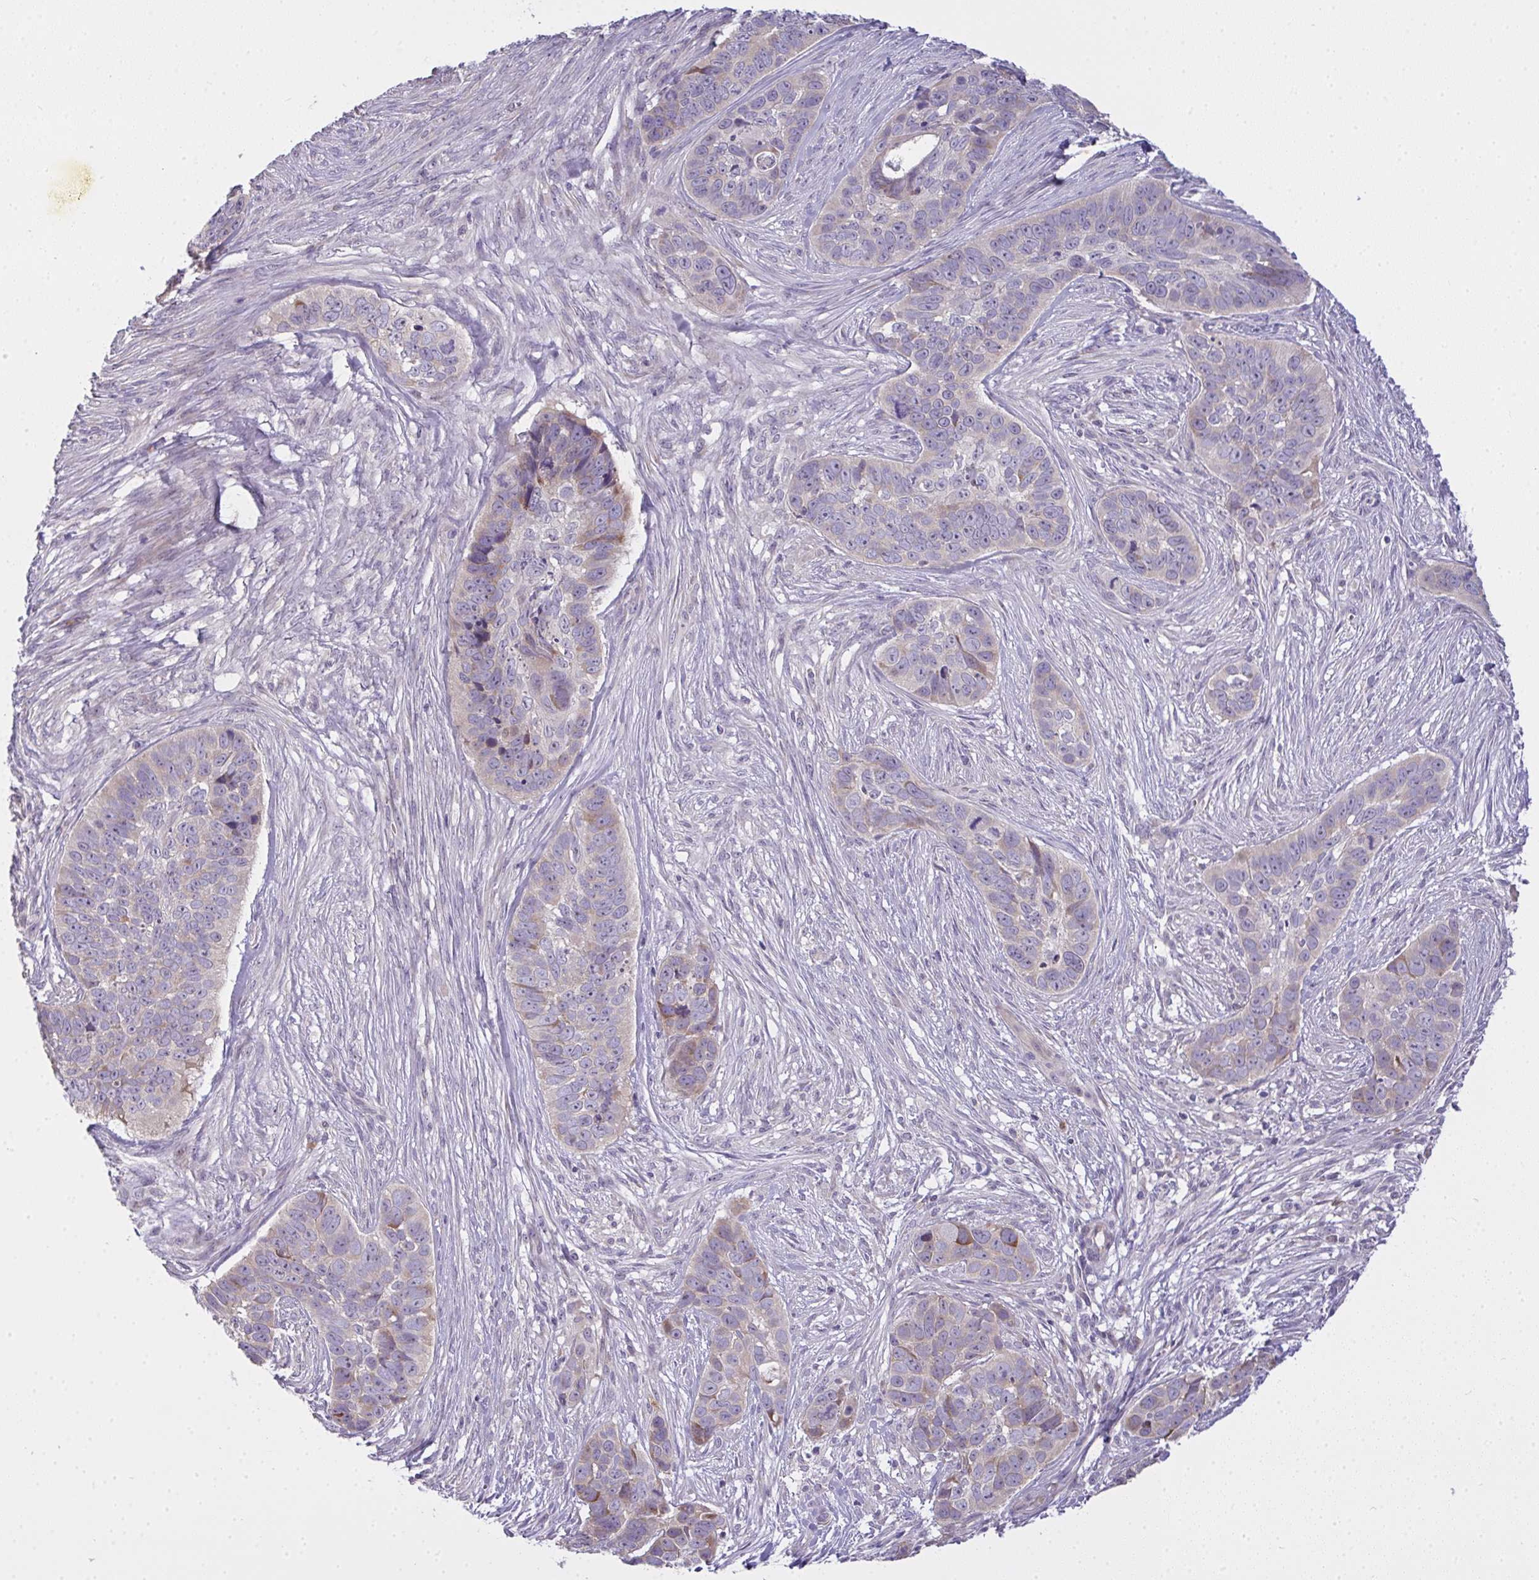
{"staining": {"intensity": "moderate", "quantity": "<25%", "location": "cytoplasmic/membranous"}, "tissue": "skin cancer", "cell_type": "Tumor cells", "image_type": "cancer", "snomed": [{"axis": "morphology", "description": "Basal cell carcinoma"}, {"axis": "topography", "description": "Skin"}], "caption": "The immunohistochemical stain shows moderate cytoplasmic/membranous positivity in tumor cells of basal cell carcinoma (skin) tissue.", "gene": "NT5C1A", "patient": {"sex": "female", "age": 82}}